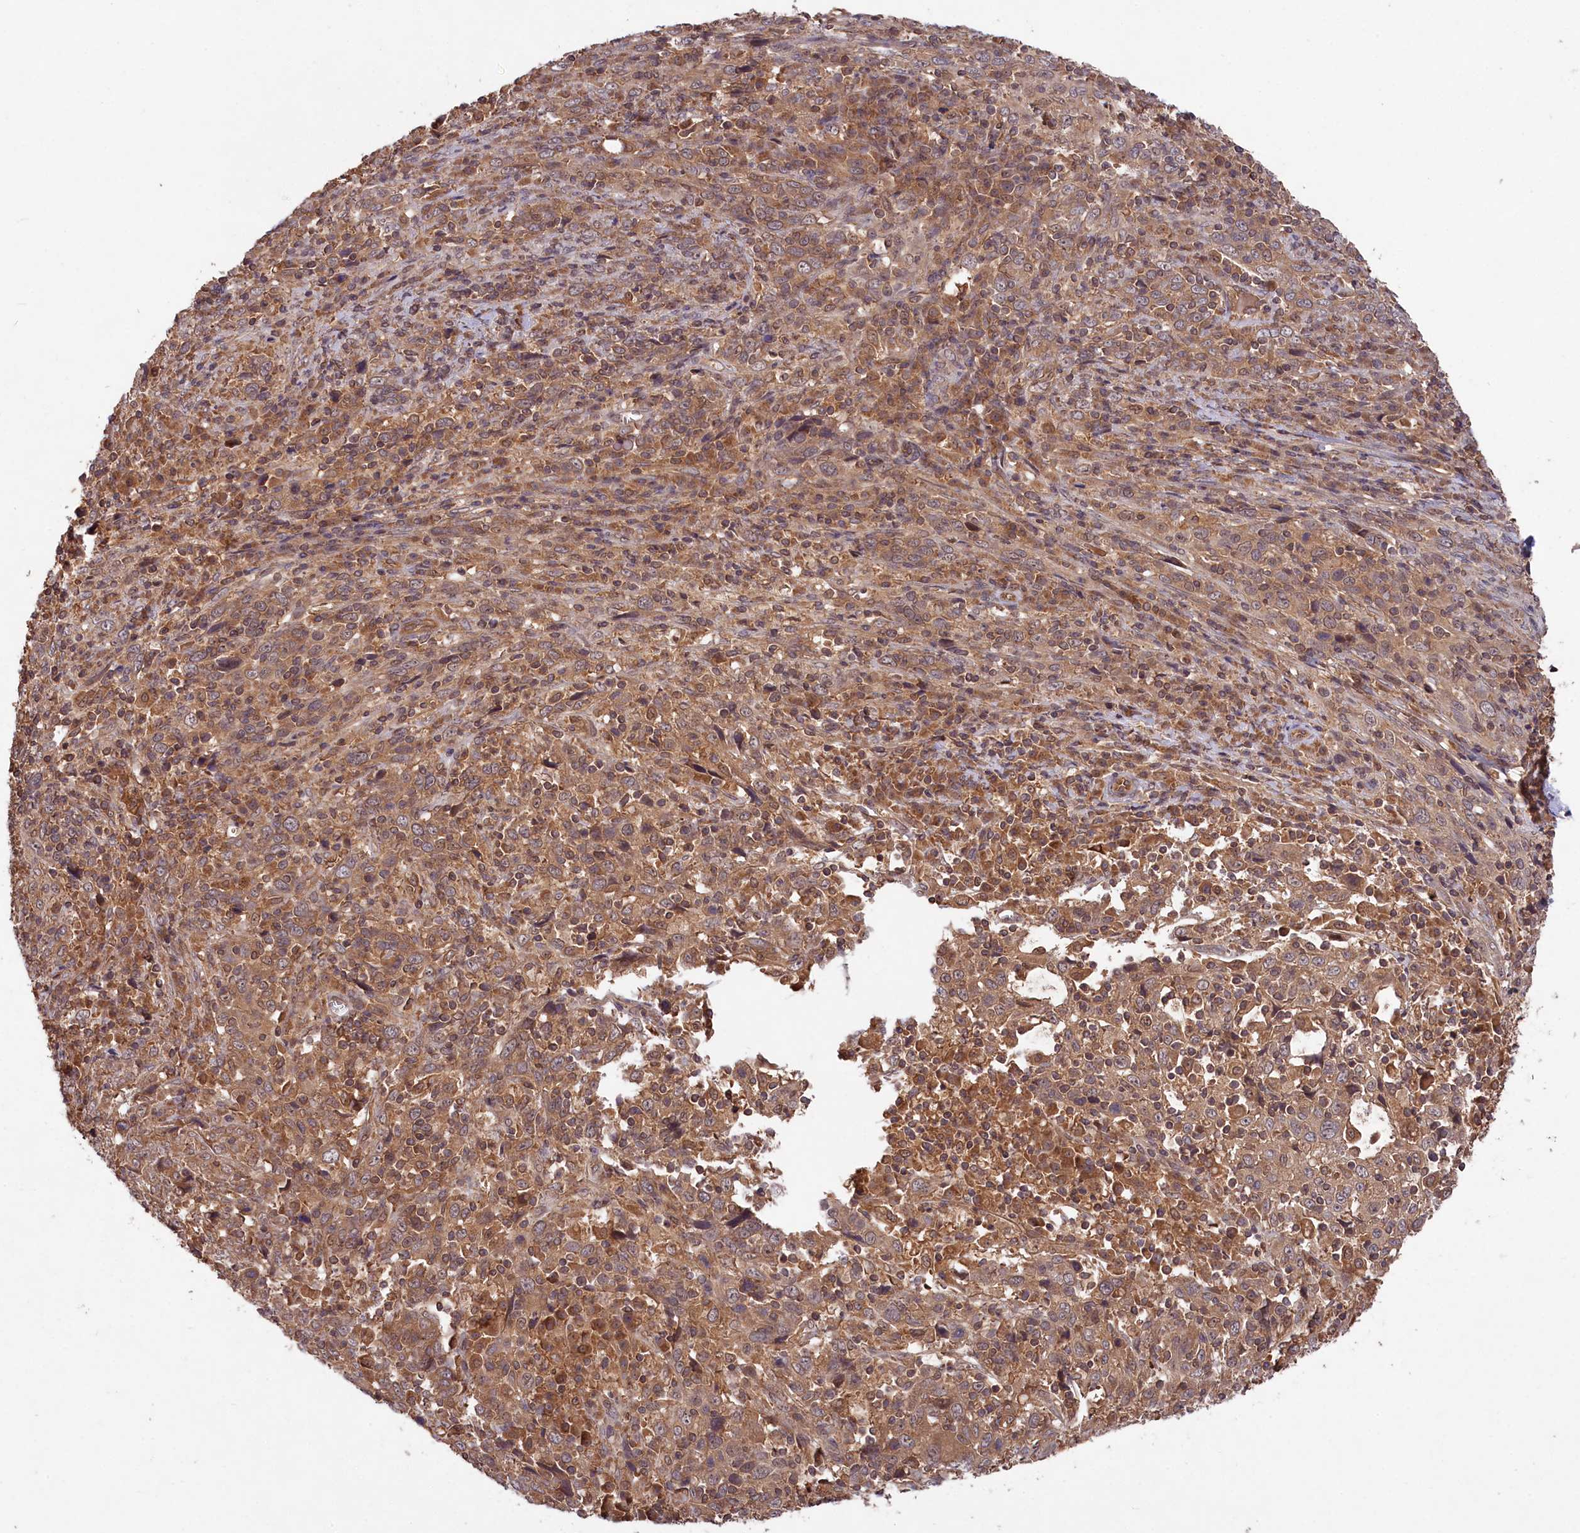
{"staining": {"intensity": "moderate", "quantity": ">75%", "location": "cytoplasmic/membranous"}, "tissue": "cervical cancer", "cell_type": "Tumor cells", "image_type": "cancer", "snomed": [{"axis": "morphology", "description": "Squamous cell carcinoma, NOS"}, {"axis": "topography", "description": "Cervix"}], "caption": "Brown immunohistochemical staining in human cervical cancer (squamous cell carcinoma) exhibits moderate cytoplasmic/membranous positivity in about >75% of tumor cells.", "gene": "CHAC1", "patient": {"sex": "female", "age": 46}}